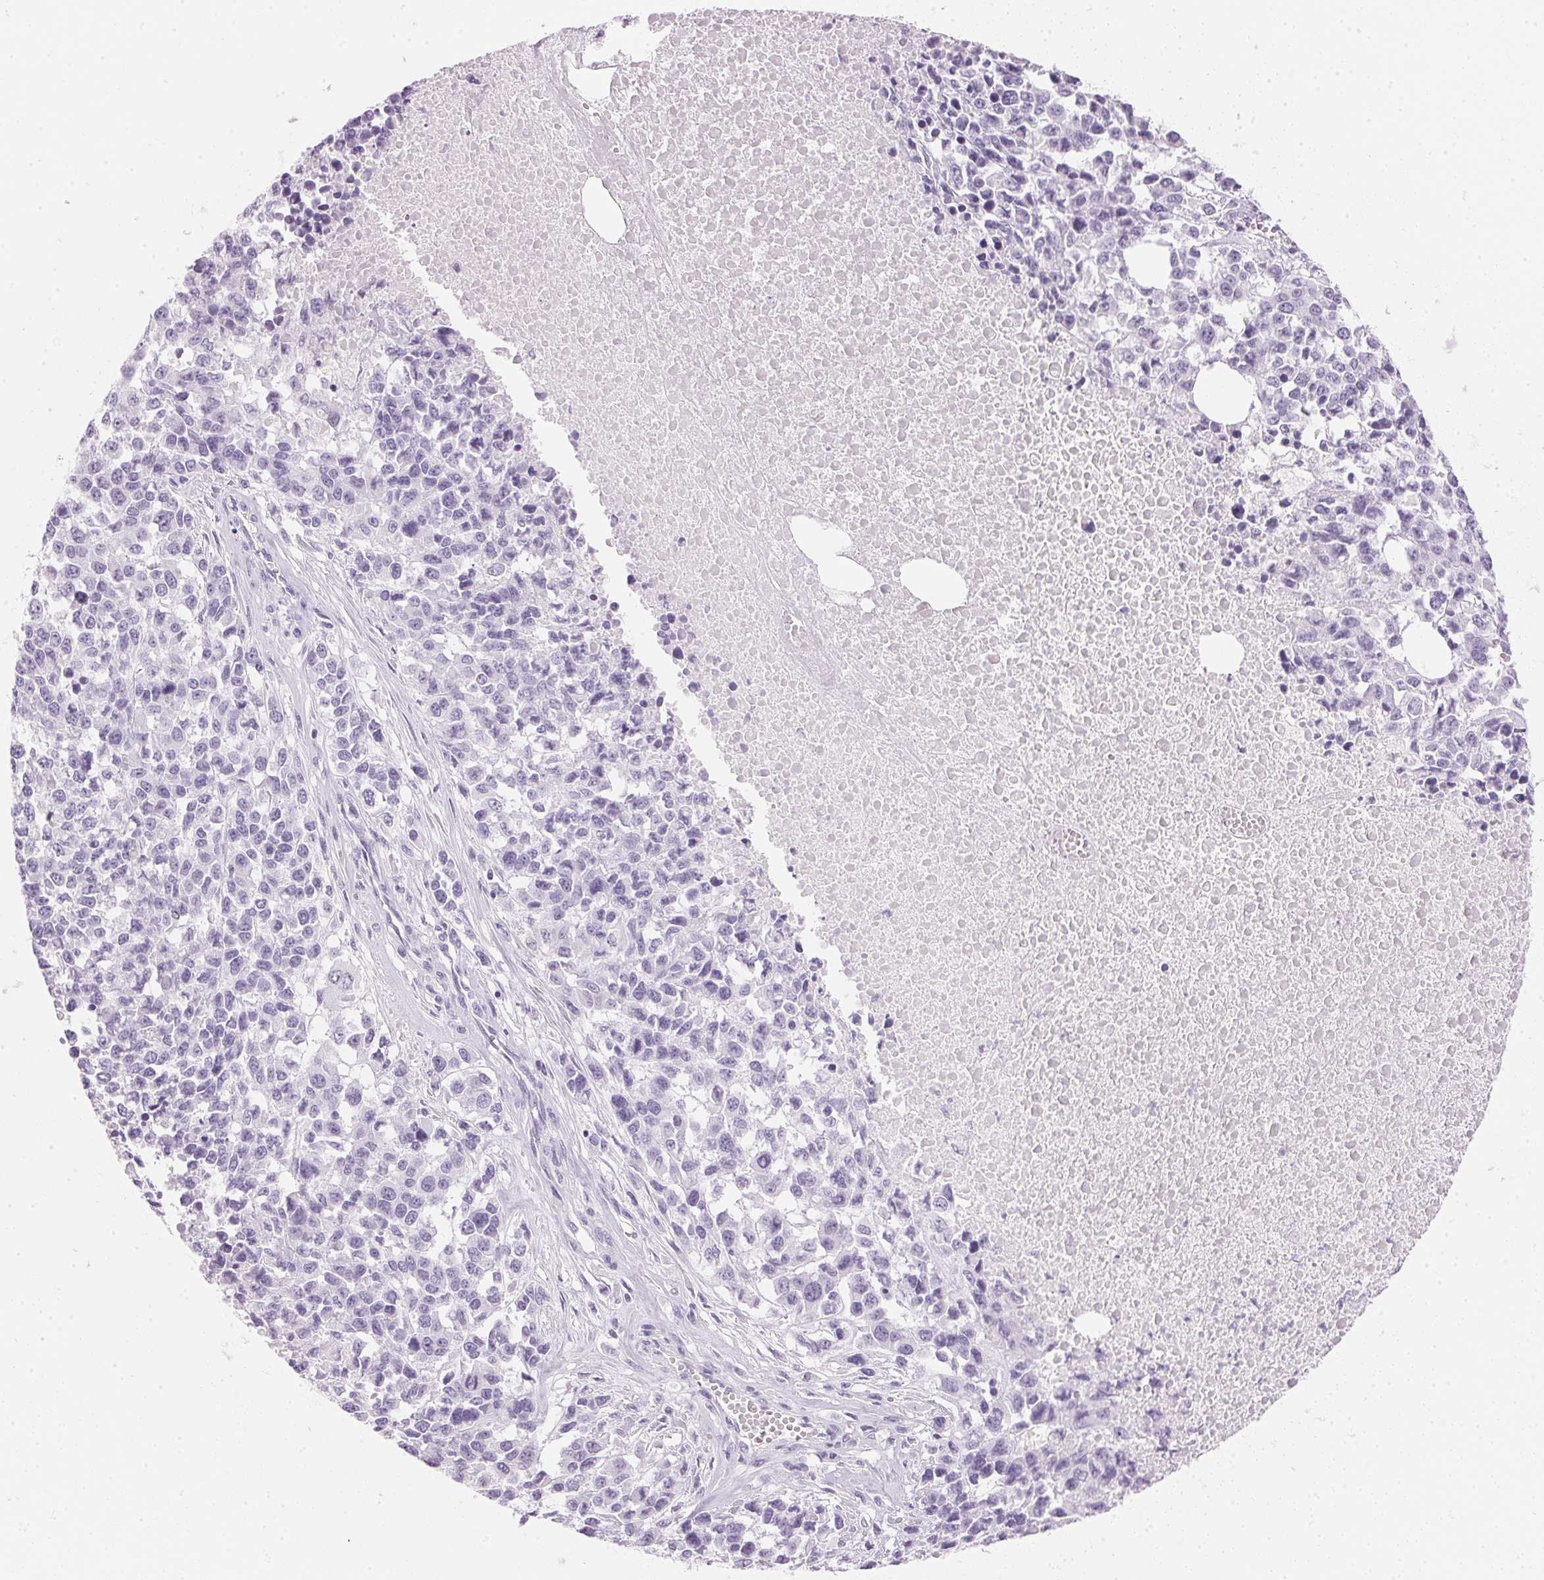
{"staining": {"intensity": "negative", "quantity": "none", "location": "none"}, "tissue": "melanoma", "cell_type": "Tumor cells", "image_type": "cancer", "snomed": [{"axis": "morphology", "description": "Malignant melanoma, Metastatic site"}, {"axis": "topography", "description": "Skin"}], "caption": "Protein analysis of malignant melanoma (metastatic site) displays no significant staining in tumor cells.", "gene": "IGFBP1", "patient": {"sex": "male", "age": 84}}